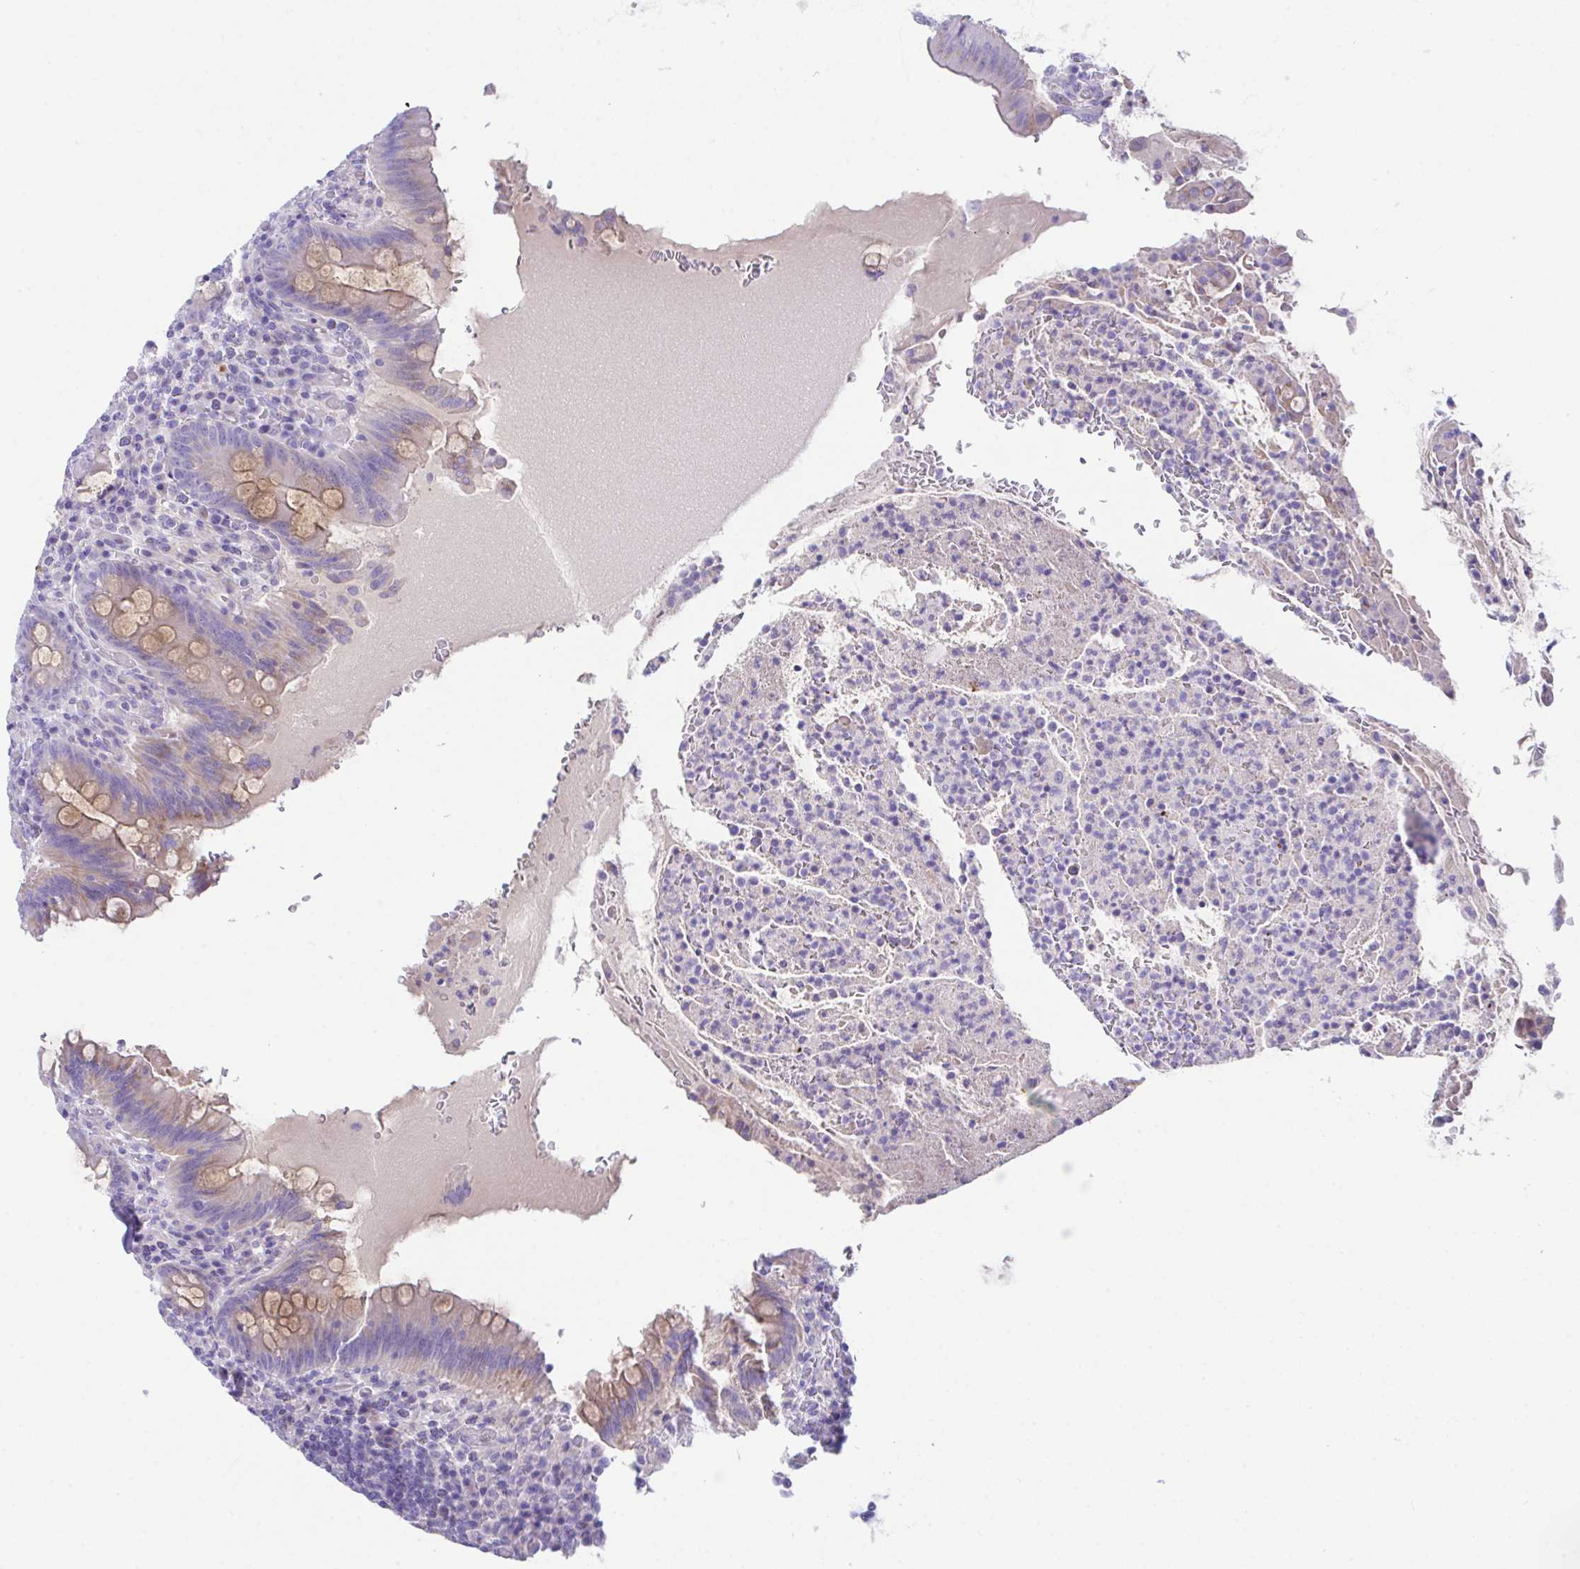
{"staining": {"intensity": "moderate", "quantity": "<25%", "location": "cytoplasmic/membranous"}, "tissue": "appendix", "cell_type": "Glandular cells", "image_type": "normal", "snomed": [{"axis": "morphology", "description": "Normal tissue, NOS"}, {"axis": "topography", "description": "Appendix"}], "caption": "Immunohistochemical staining of benign appendix reveals moderate cytoplasmic/membranous protein expression in about <25% of glandular cells. The staining was performed using DAB (3,3'-diaminobenzidine), with brown indicating positive protein expression. Nuclei are stained blue with hematoxylin.", "gene": "SLC16A6", "patient": {"sex": "female", "age": 43}}